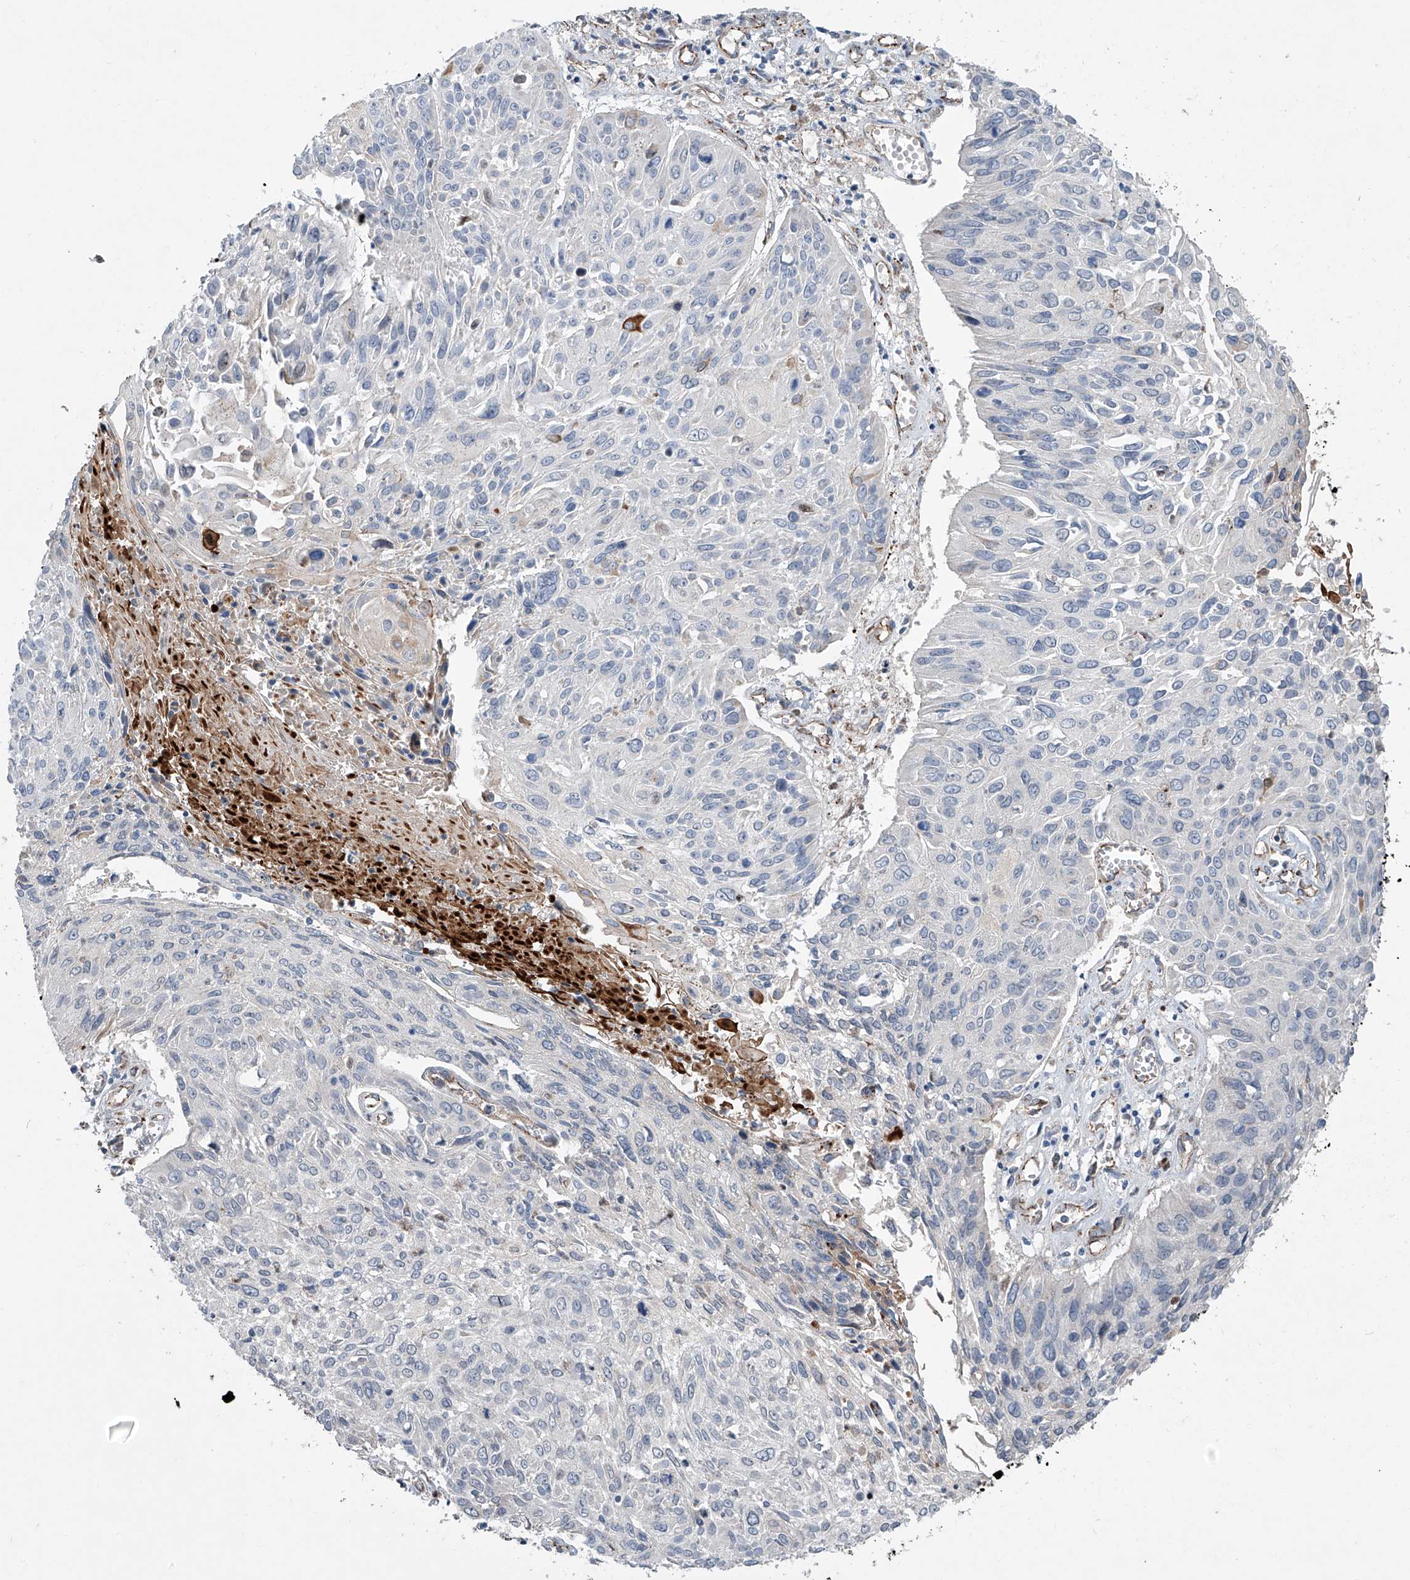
{"staining": {"intensity": "negative", "quantity": "none", "location": "none"}, "tissue": "cervical cancer", "cell_type": "Tumor cells", "image_type": "cancer", "snomed": [{"axis": "morphology", "description": "Squamous cell carcinoma, NOS"}, {"axis": "topography", "description": "Cervix"}], "caption": "A micrograph of human cervical squamous cell carcinoma is negative for staining in tumor cells.", "gene": "CDH5", "patient": {"sex": "female", "age": 51}}